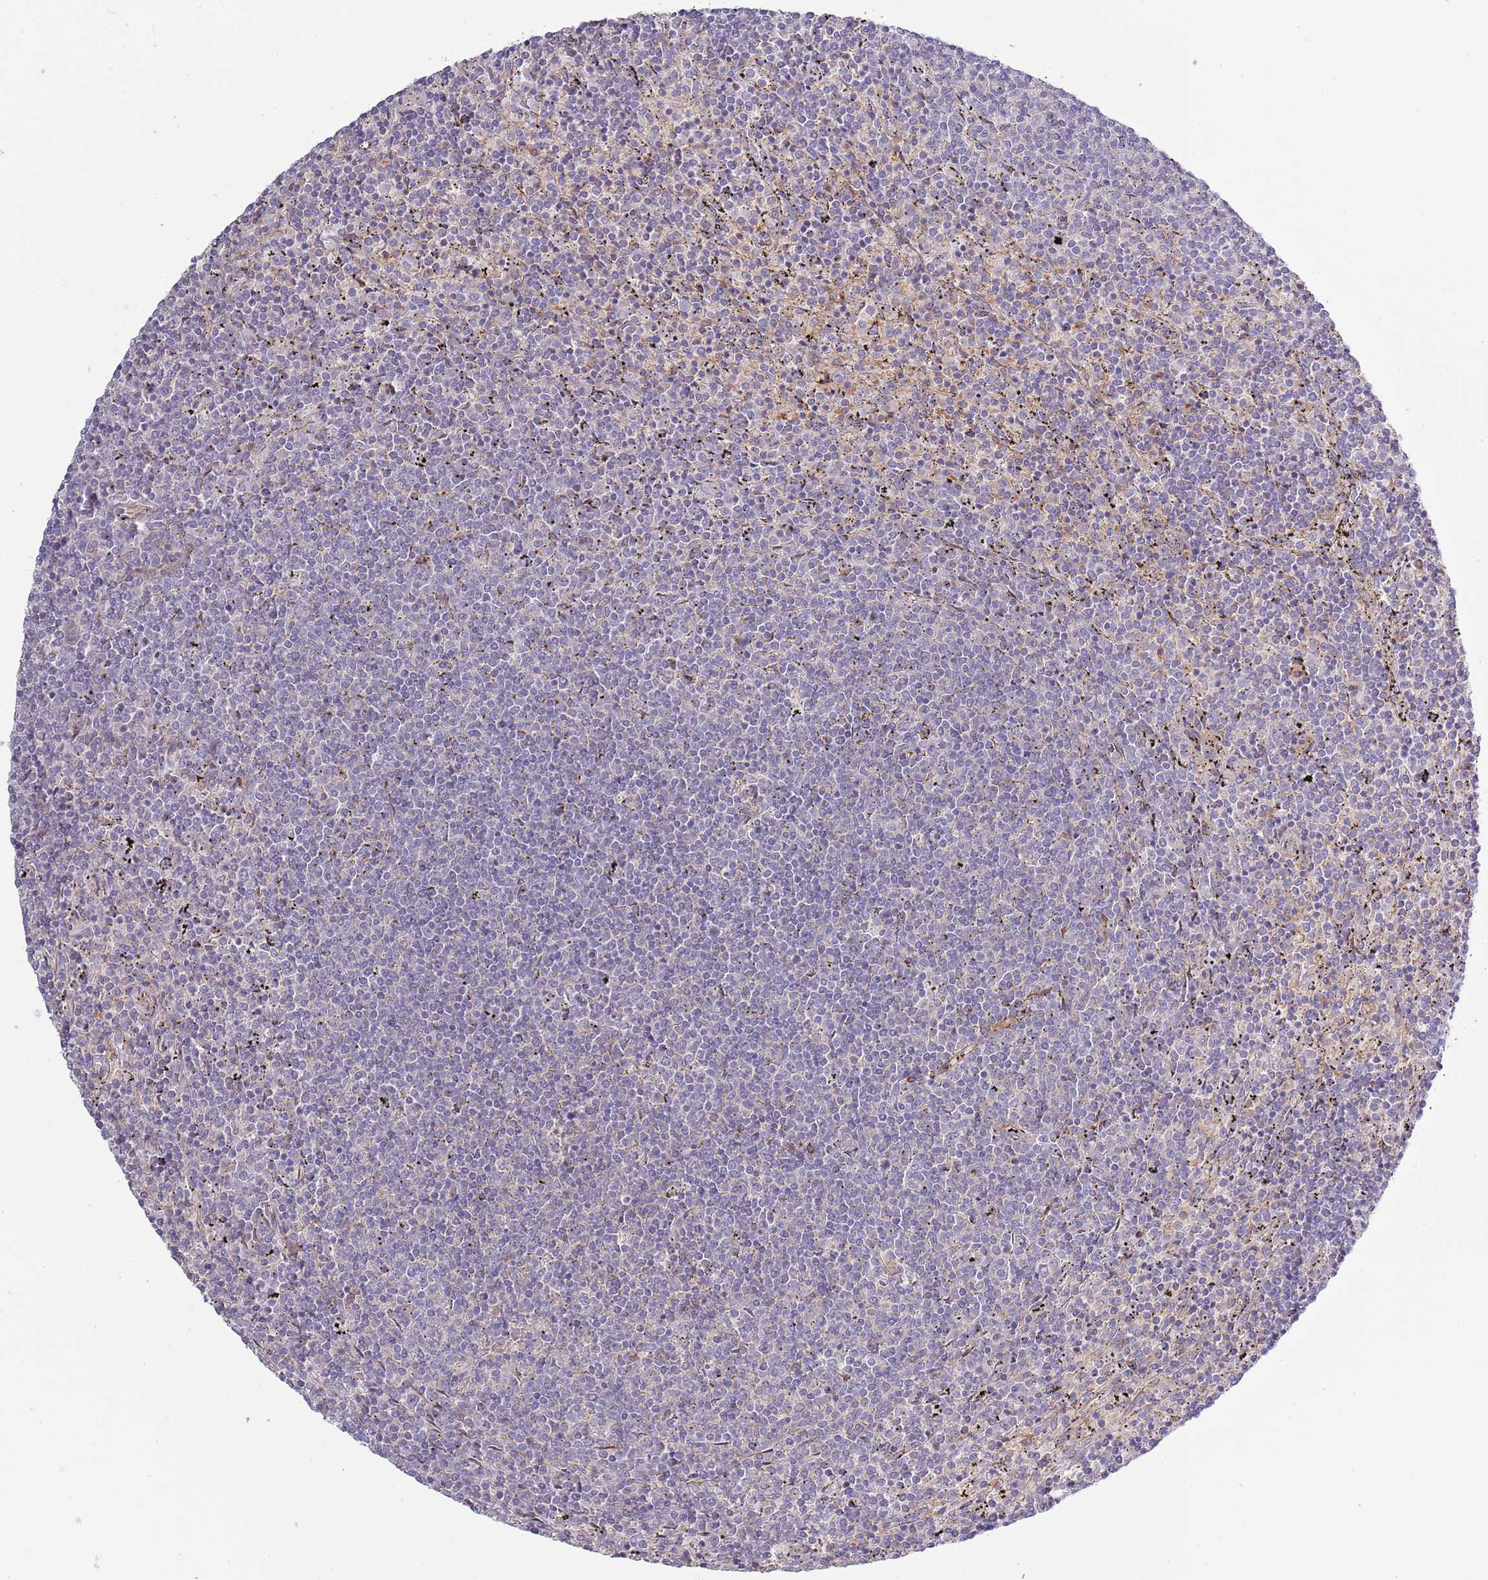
{"staining": {"intensity": "negative", "quantity": "none", "location": "none"}, "tissue": "lymphoma", "cell_type": "Tumor cells", "image_type": "cancer", "snomed": [{"axis": "morphology", "description": "Malignant lymphoma, non-Hodgkin's type, Low grade"}, {"axis": "topography", "description": "Spleen"}], "caption": "Protein analysis of lymphoma exhibits no significant positivity in tumor cells.", "gene": "LPIN2", "patient": {"sex": "female", "age": 50}}